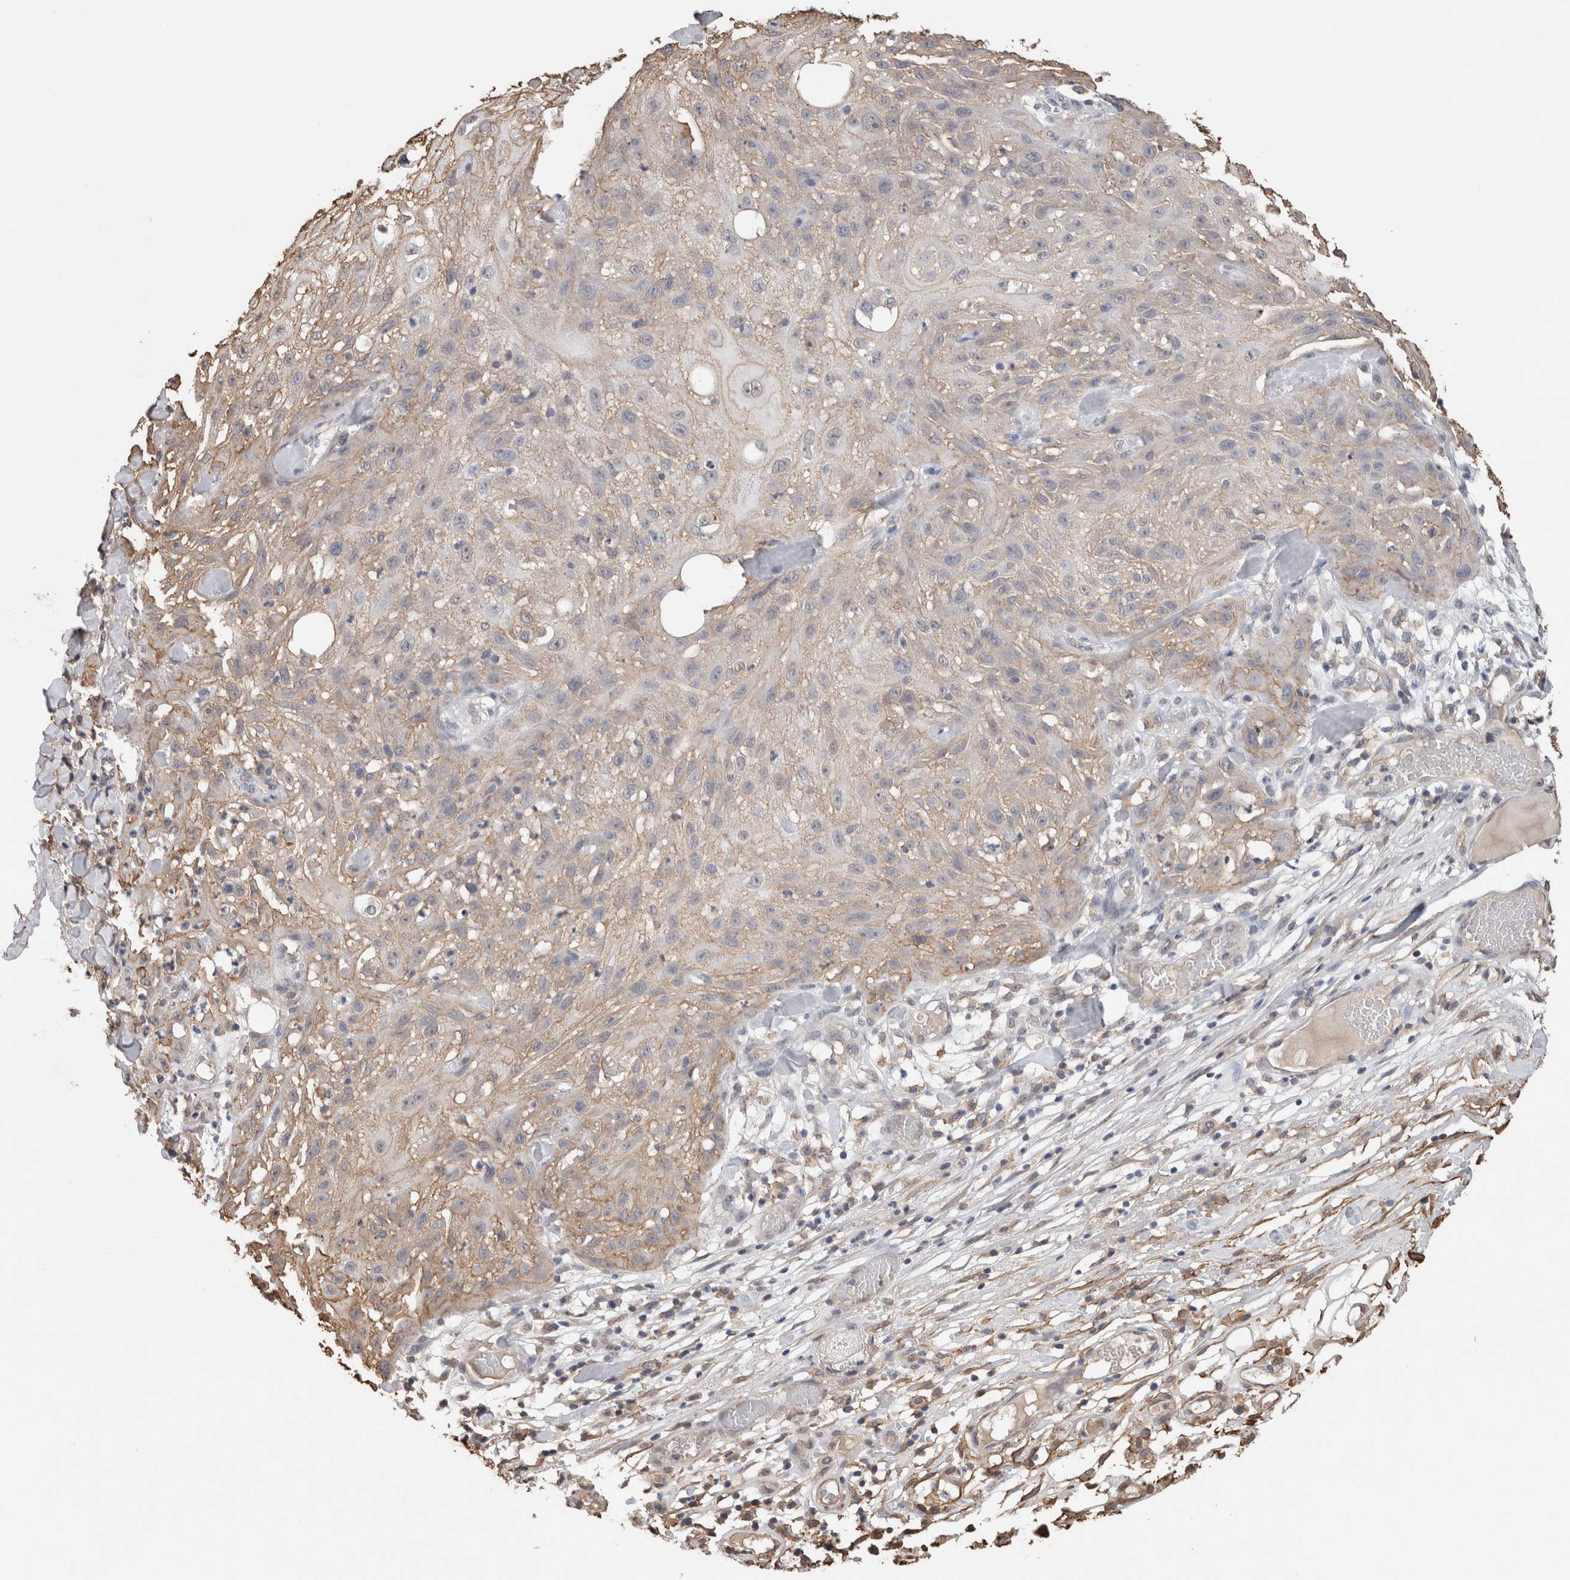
{"staining": {"intensity": "weak", "quantity": "25%-75%", "location": "cytoplasmic/membranous"}, "tissue": "skin cancer", "cell_type": "Tumor cells", "image_type": "cancer", "snomed": [{"axis": "morphology", "description": "Squamous cell carcinoma, NOS"}, {"axis": "topography", "description": "Skin"}], "caption": "This photomicrograph shows immunohistochemistry staining of human squamous cell carcinoma (skin), with low weak cytoplasmic/membranous staining in approximately 25%-75% of tumor cells.", "gene": "S100A10", "patient": {"sex": "male", "age": 75}}